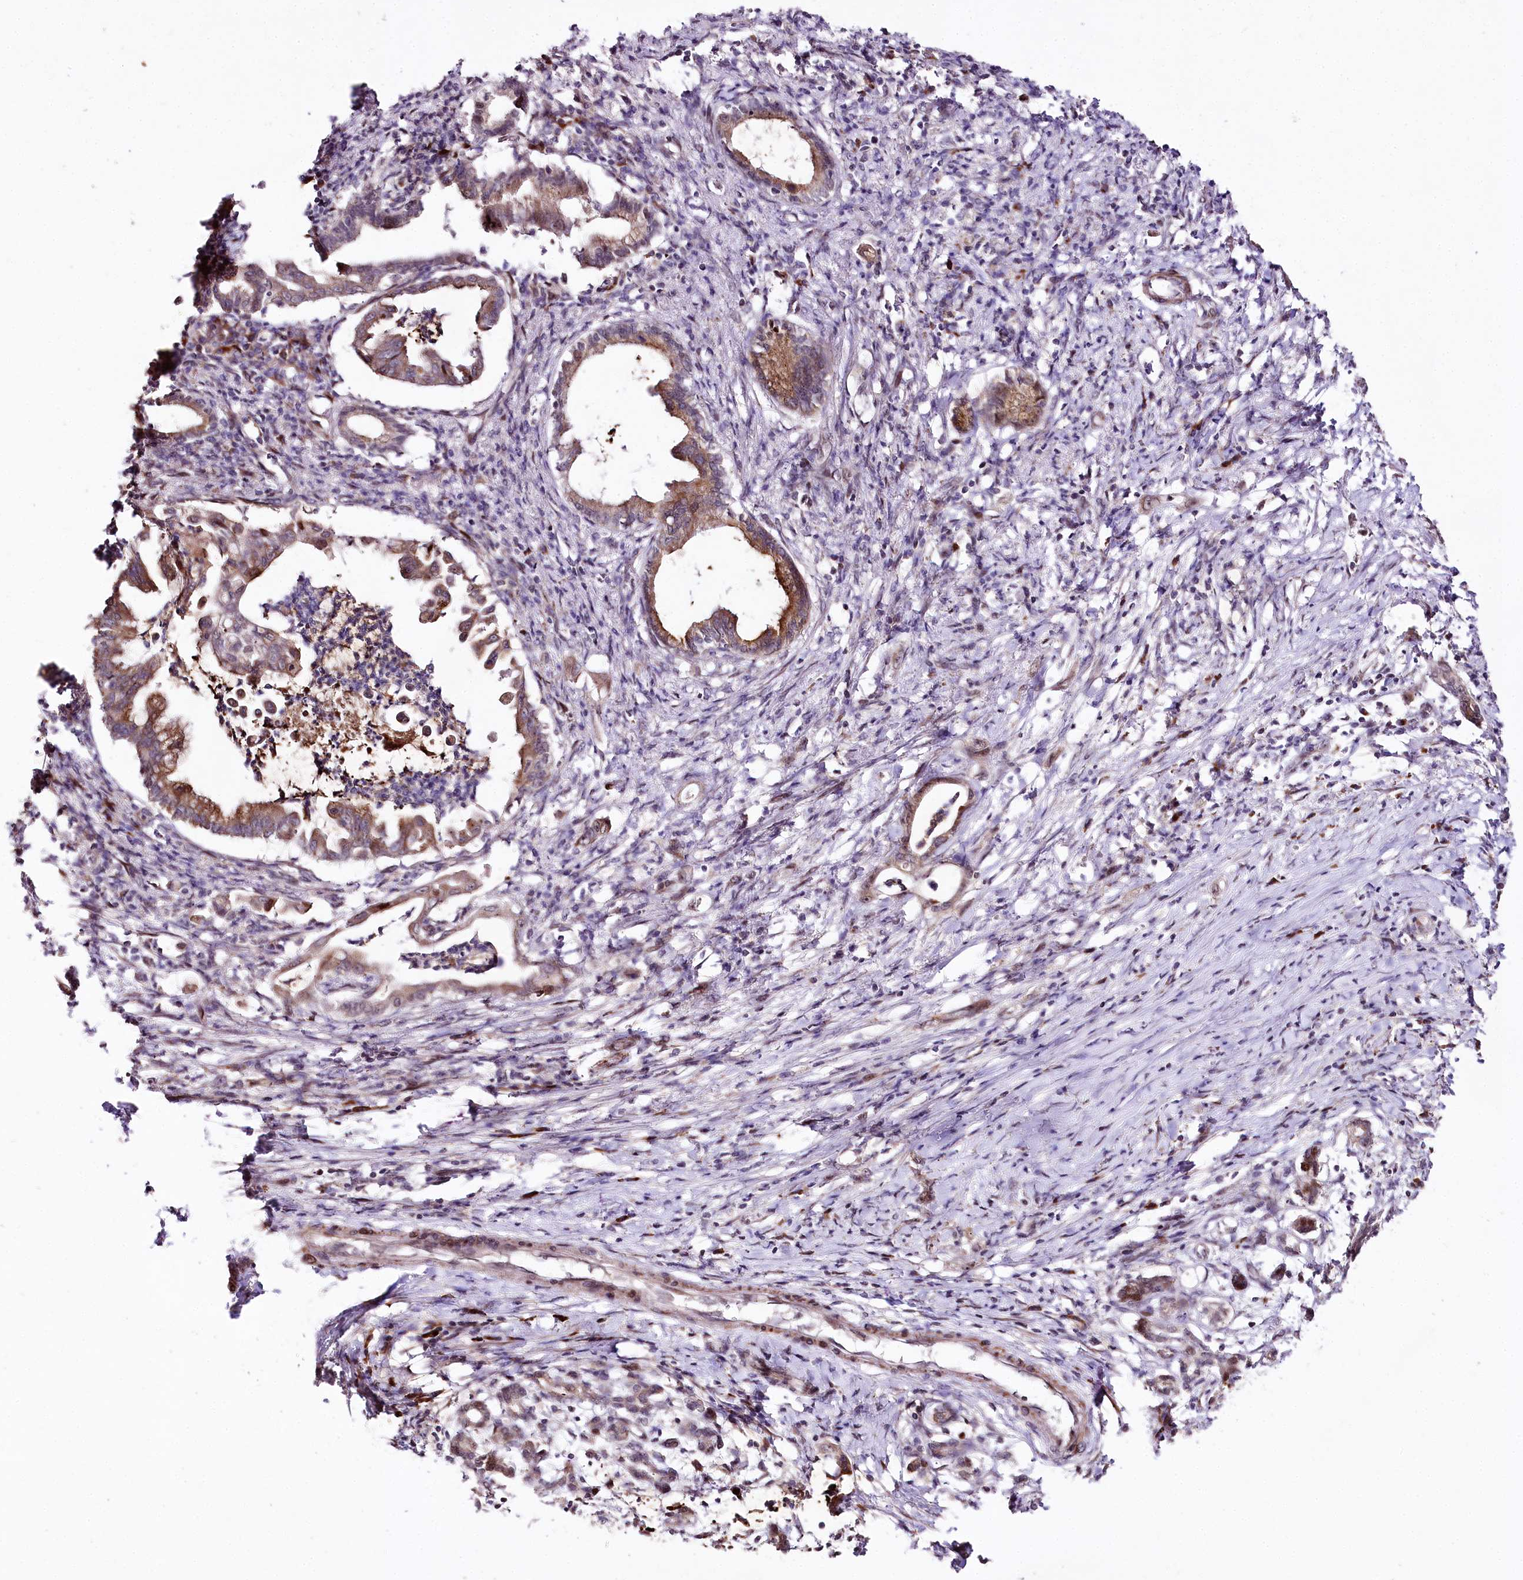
{"staining": {"intensity": "moderate", "quantity": ">75%", "location": "cytoplasmic/membranous"}, "tissue": "pancreatic cancer", "cell_type": "Tumor cells", "image_type": "cancer", "snomed": [{"axis": "morphology", "description": "Adenocarcinoma, NOS"}, {"axis": "topography", "description": "Pancreas"}], "caption": "About >75% of tumor cells in human pancreatic adenocarcinoma demonstrate moderate cytoplasmic/membranous protein positivity as visualized by brown immunohistochemical staining.", "gene": "DMP1", "patient": {"sex": "female", "age": 55}}